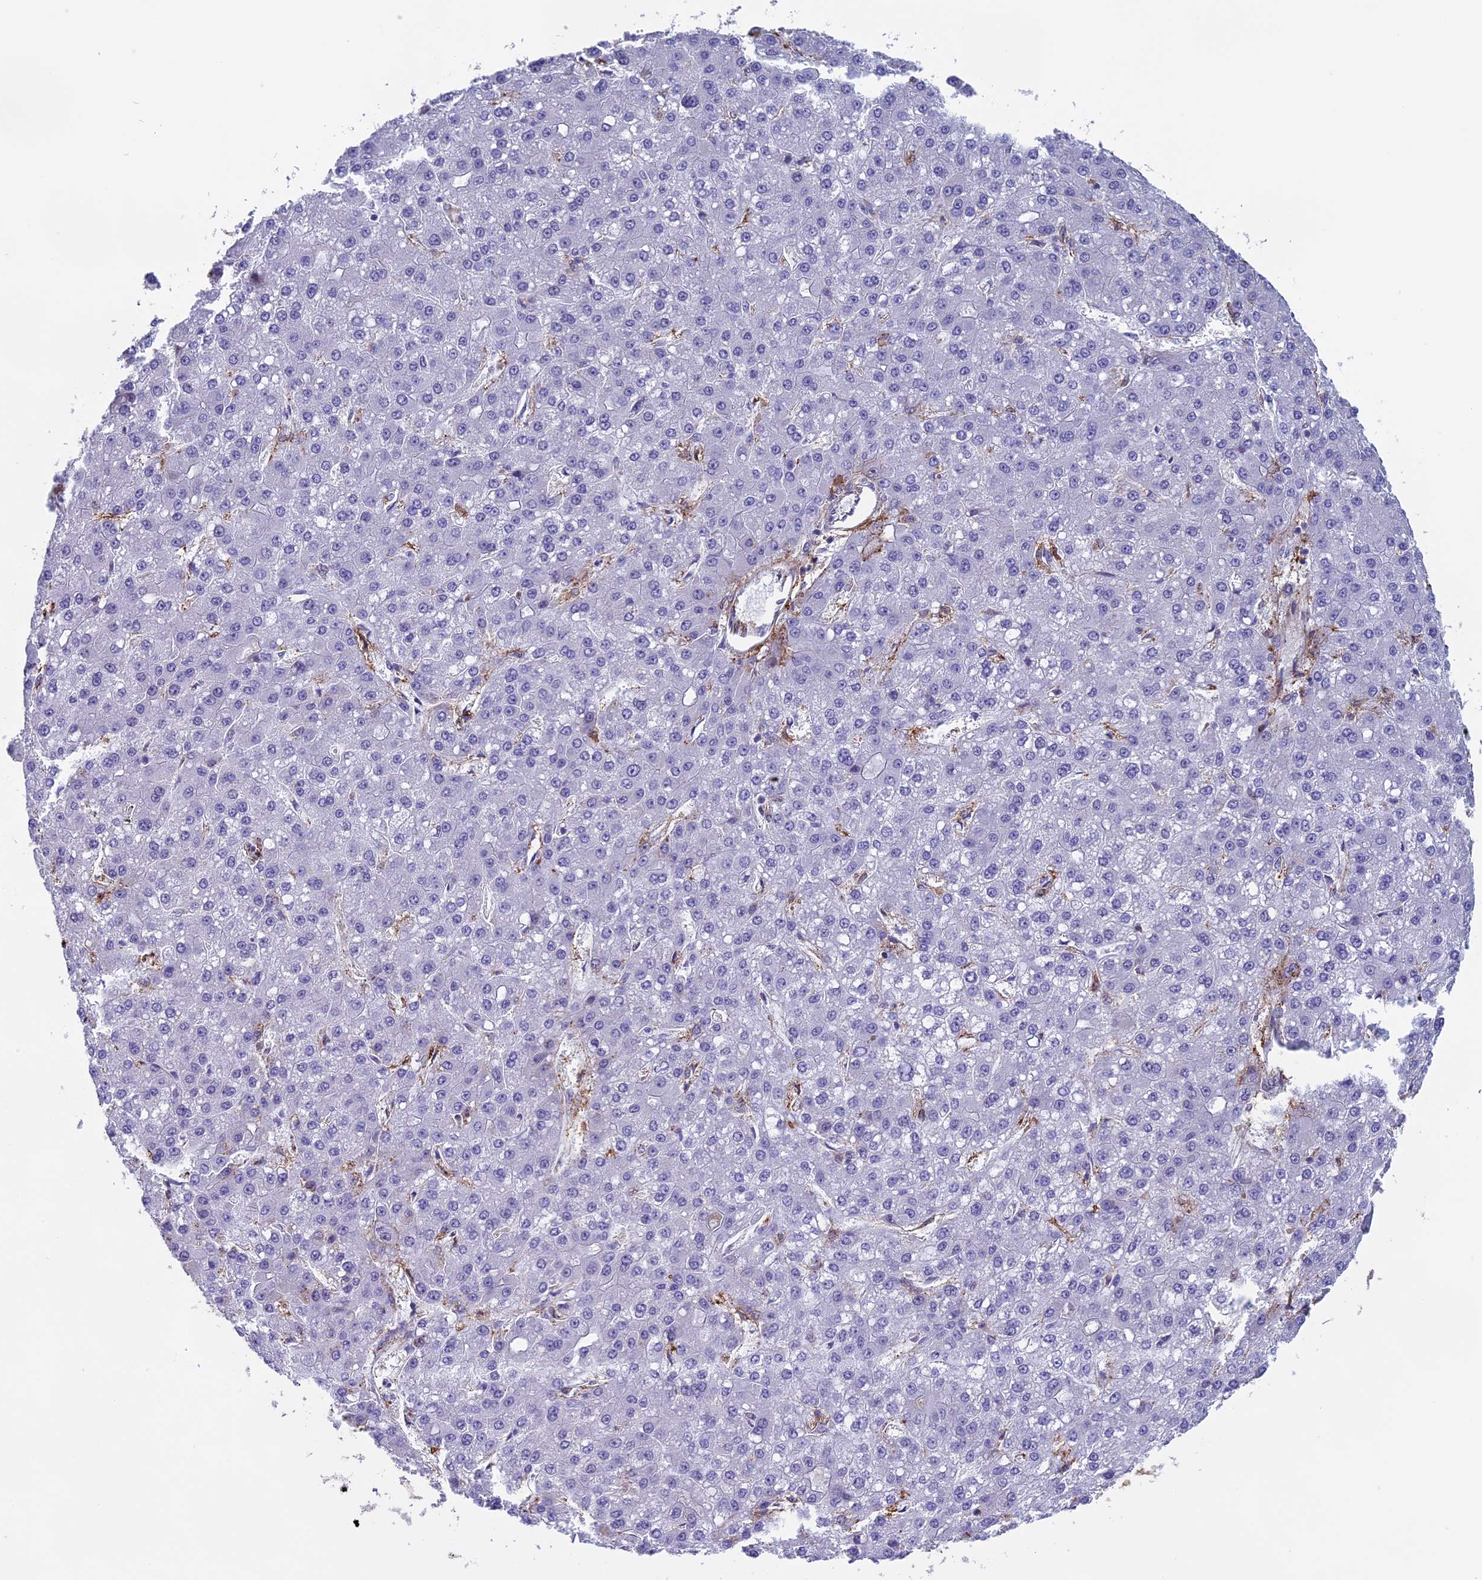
{"staining": {"intensity": "negative", "quantity": "none", "location": "none"}, "tissue": "liver cancer", "cell_type": "Tumor cells", "image_type": "cancer", "snomed": [{"axis": "morphology", "description": "Carcinoma, Hepatocellular, NOS"}, {"axis": "topography", "description": "Liver"}], "caption": "Immunohistochemistry (IHC) histopathology image of human liver cancer stained for a protein (brown), which demonstrates no staining in tumor cells.", "gene": "TMEM255B", "patient": {"sex": "male", "age": 67}}